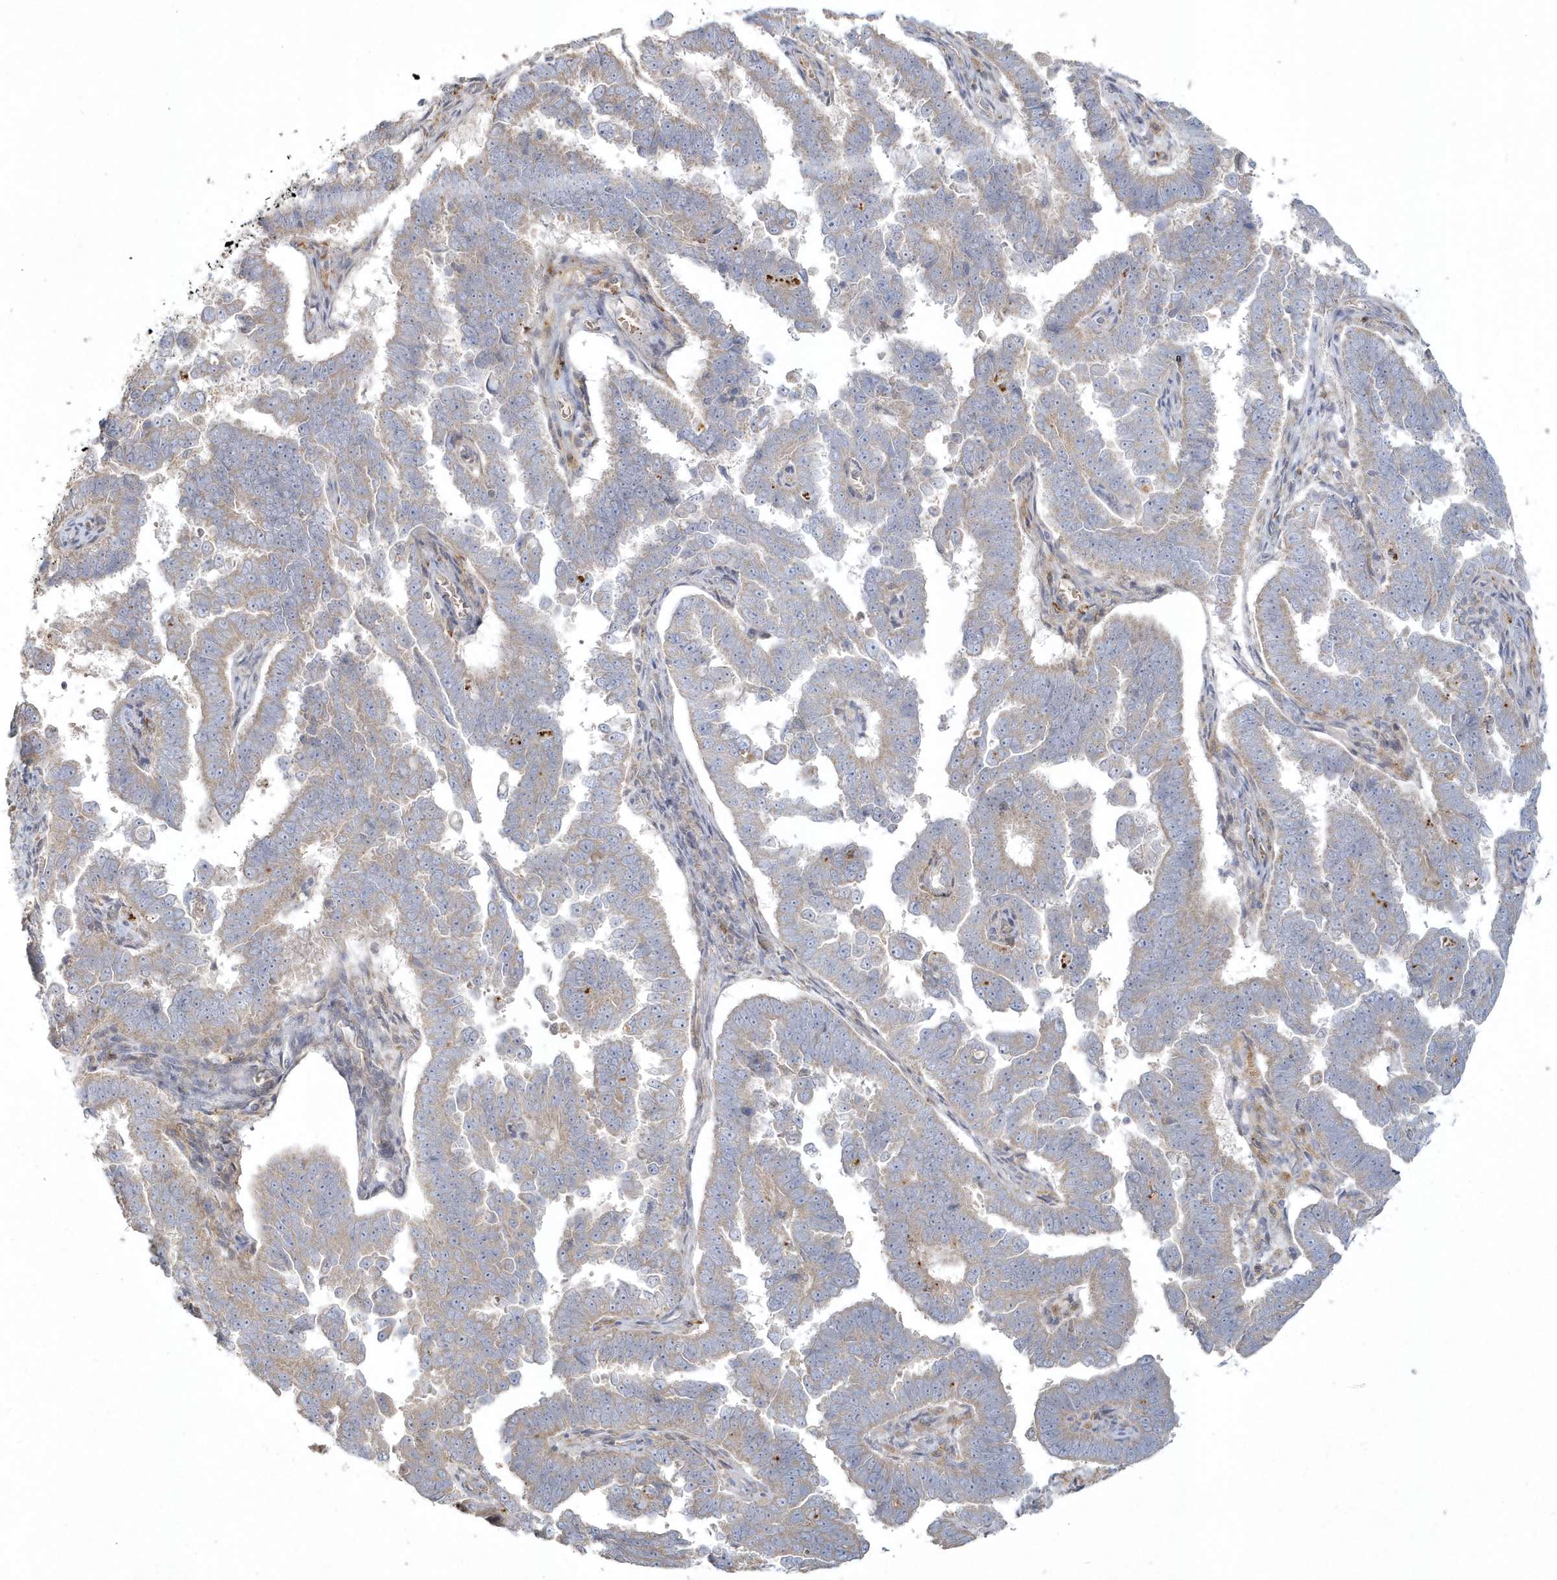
{"staining": {"intensity": "weak", "quantity": "<25%", "location": "cytoplasmic/membranous"}, "tissue": "endometrial cancer", "cell_type": "Tumor cells", "image_type": "cancer", "snomed": [{"axis": "morphology", "description": "Adenocarcinoma, NOS"}, {"axis": "topography", "description": "Endometrium"}], "caption": "Endometrial cancer (adenocarcinoma) was stained to show a protein in brown. There is no significant staining in tumor cells. Brightfield microscopy of immunohistochemistry stained with DAB (3,3'-diaminobenzidine) (brown) and hematoxylin (blue), captured at high magnification.", "gene": "BLTP3A", "patient": {"sex": "female", "age": 75}}